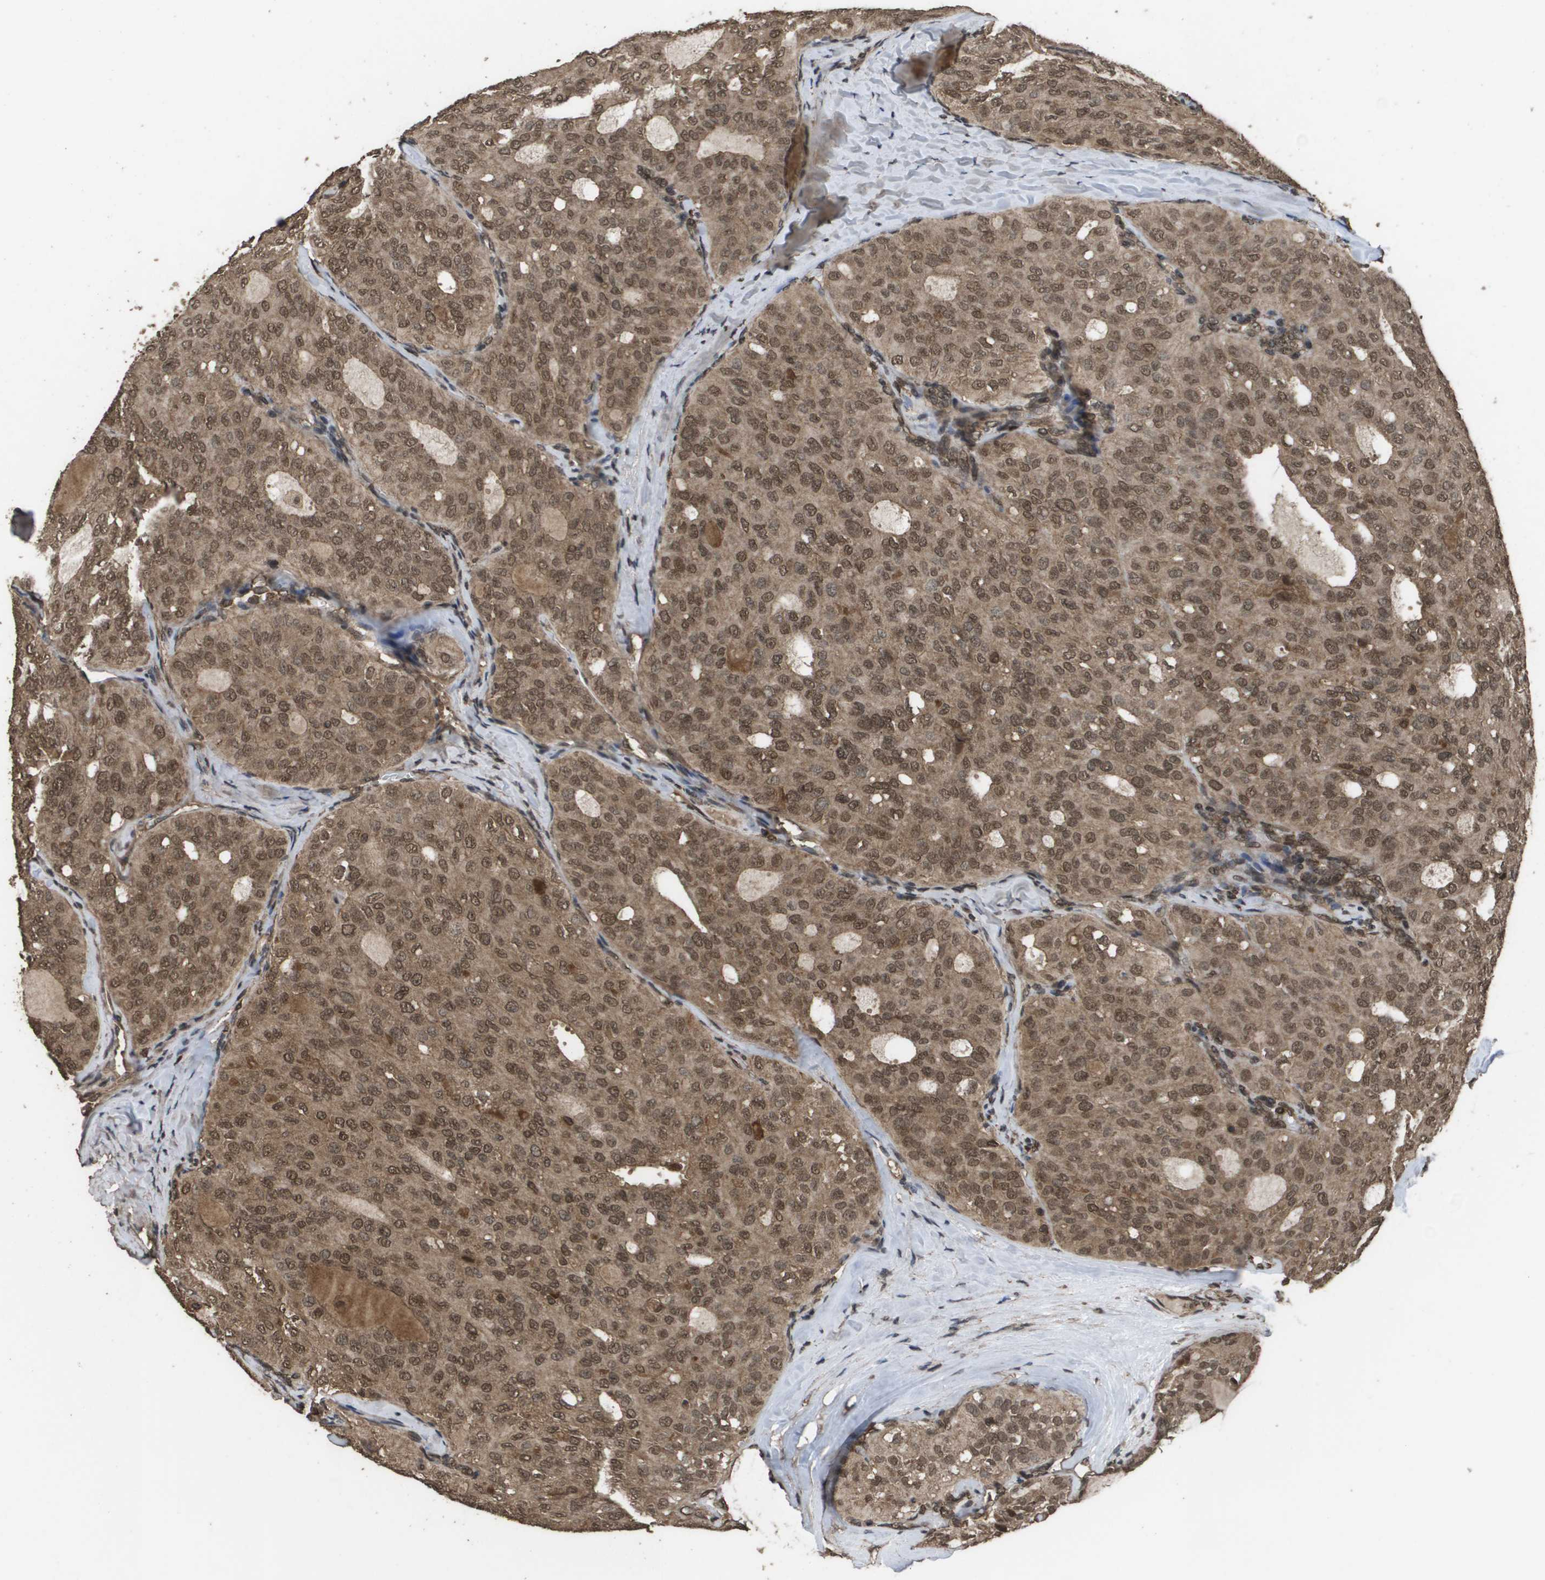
{"staining": {"intensity": "moderate", "quantity": ">75%", "location": "cytoplasmic/membranous,nuclear"}, "tissue": "thyroid cancer", "cell_type": "Tumor cells", "image_type": "cancer", "snomed": [{"axis": "morphology", "description": "Follicular adenoma carcinoma, NOS"}, {"axis": "topography", "description": "Thyroid gland"}], "caption": "Thyroid follicular adenoma carcinoma stained with a brown dye exhibits moderate cytoplasmic/membranous and nuclear positive staining in about >75% of tumor cells.", "gene": "AXIN2", "patient": {"sex": "male", "age": 75}}